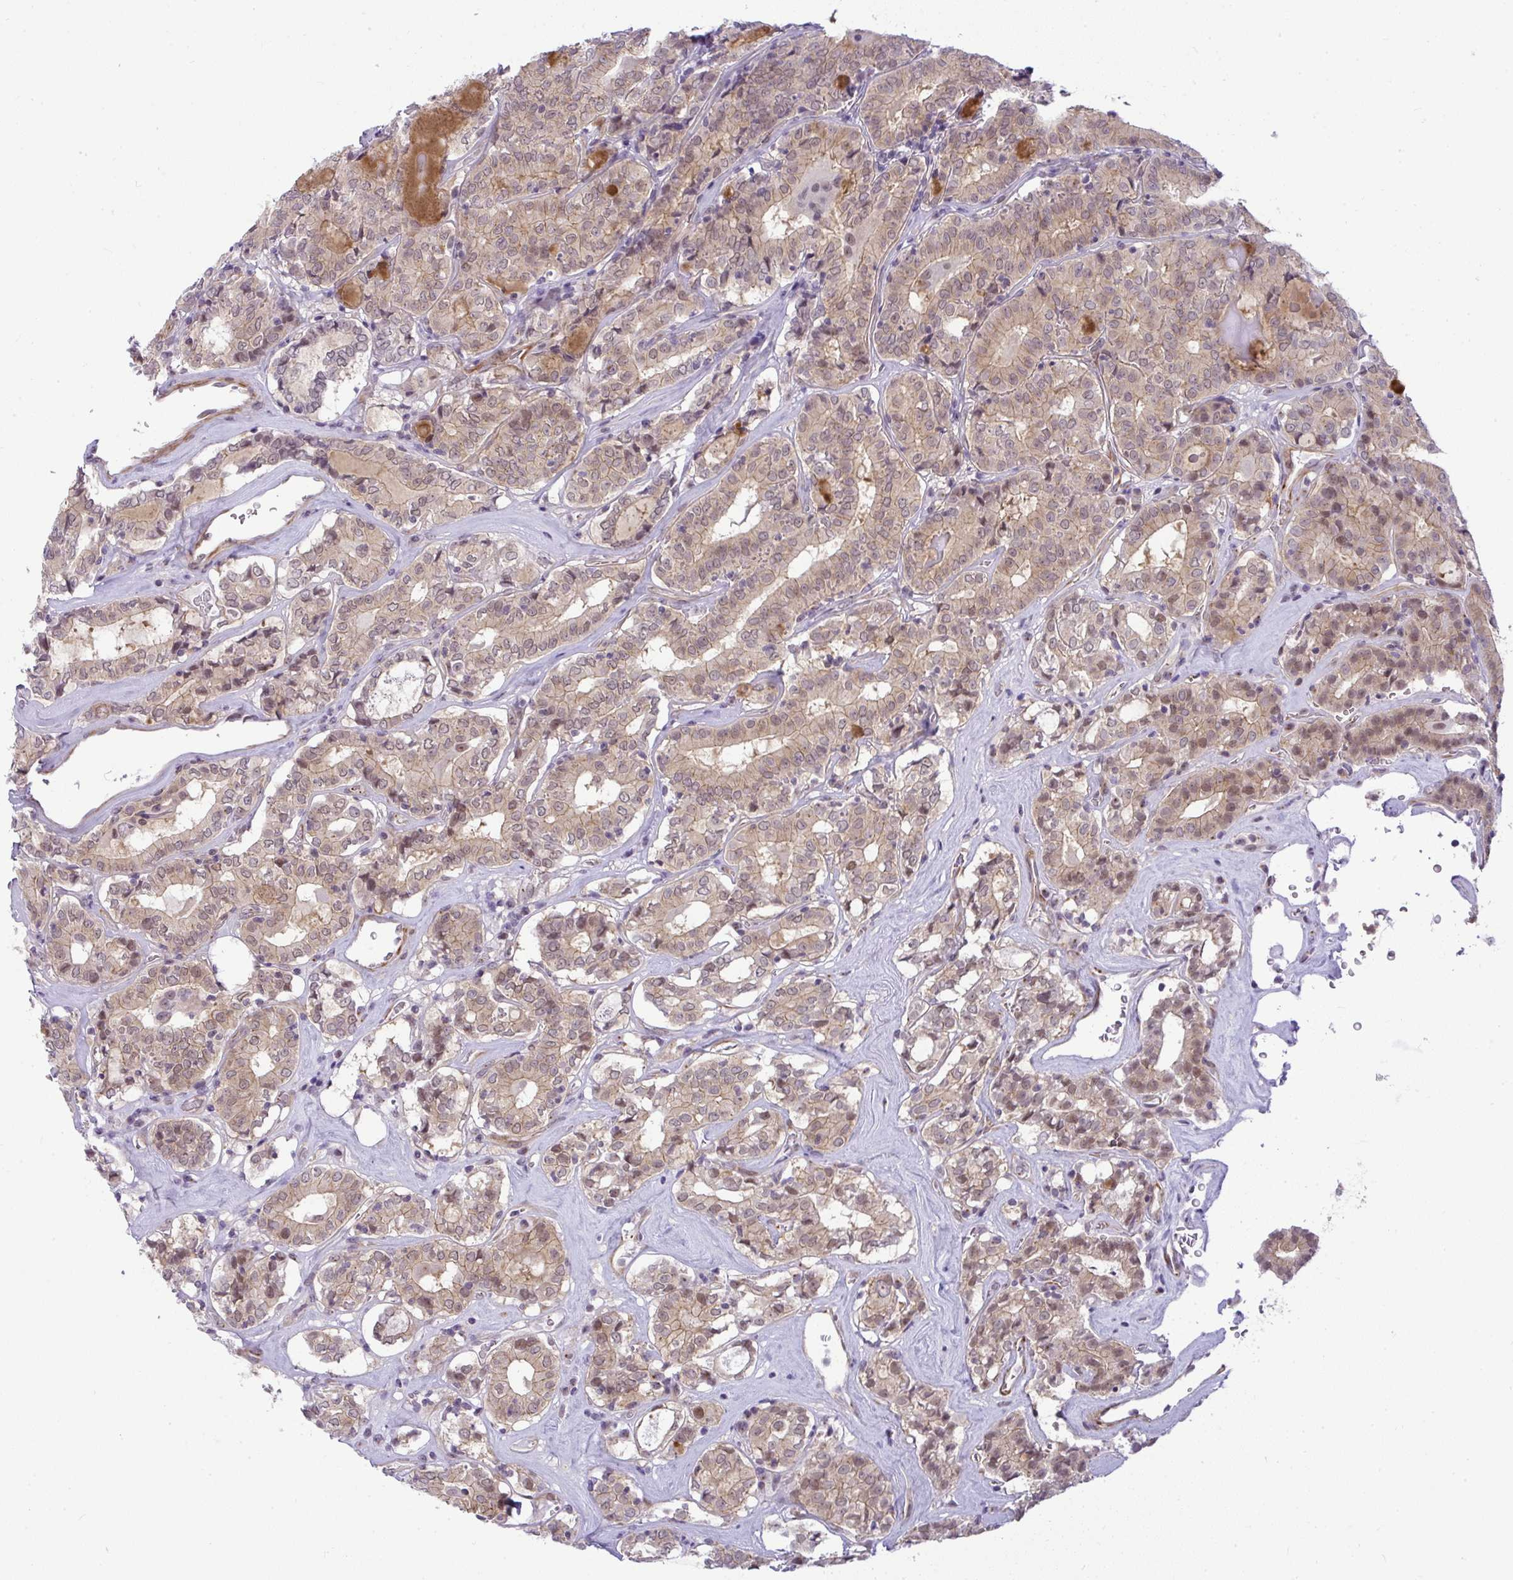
{"staining": {"intensity": "weak", "quantity": ">75%", "location": "cytoplasmic/membranous,nuclear"}, "tissue": "thyroid cancer", "cell_type": "Tumor cells", "image_type": "cancer", "snomed": [{"axis": "morphology", "description": "Papillary adenocarcinoma, NOS"}, {"axis": "topography", "description": "Thyroid gland"}], "caption": "Immunohistochemical staining of human thyroid cancer shows low levels of weak cytoplasmic/membranous and nuclear protein positivity in approximately >75% of tumor cells.", "gene": "DZIP1", "patient": {"sex": "female", "age": 72}}